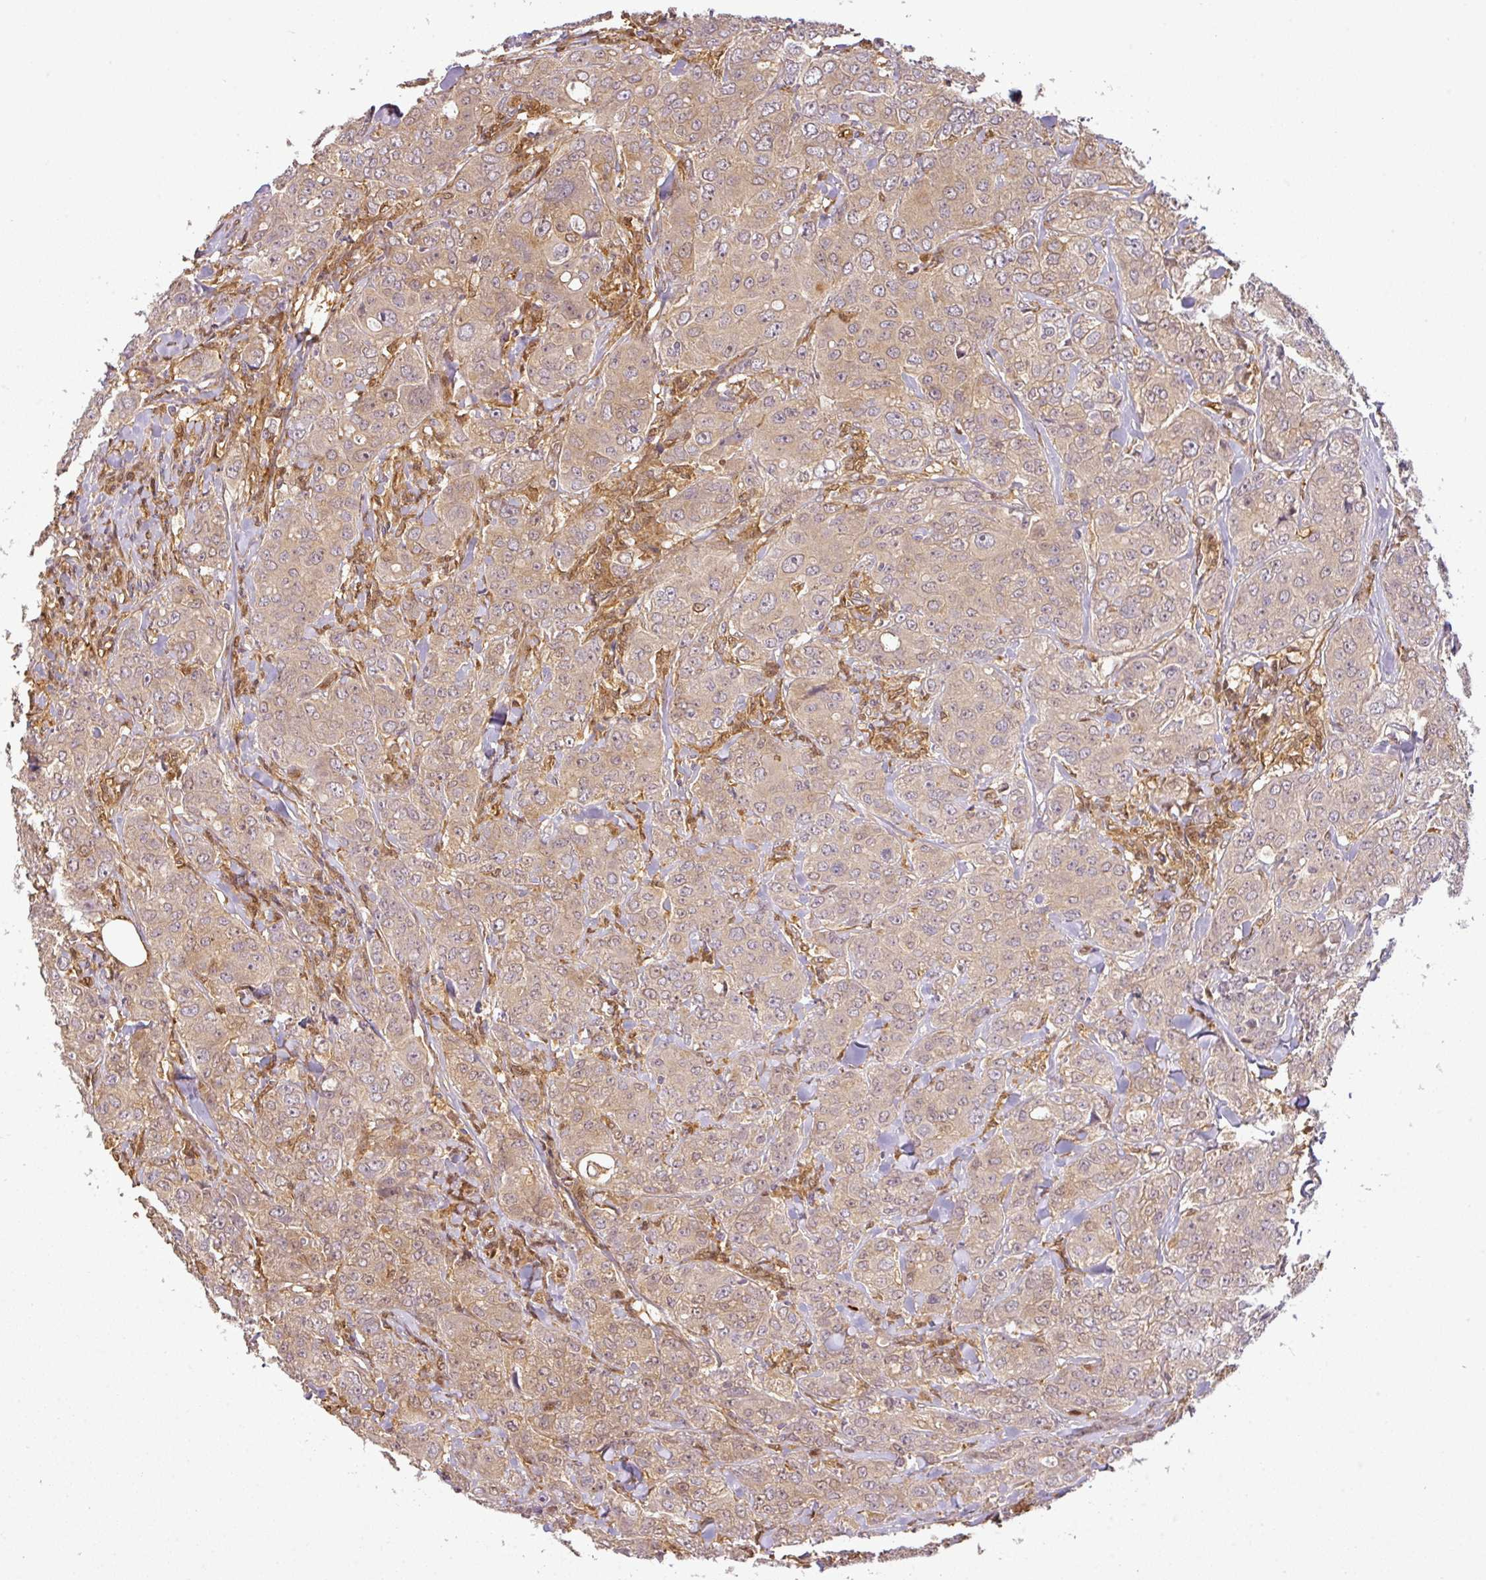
{"staining": {"intensity": "weak", "quantity": "25%-75%", "location": "cytoplasmic/membranous"}, "tissue": "breast cancer", "cell_type": "Tumor cells", "image_type": "cancer", "snomed": [{"axis": "morphology", "description": "Duct carcinoma"}, {"axis": "topography", "description": "Breast"}], "caption": "Immunohistochemistry (DAB) staining of breast cancer (infiltrating ductal carcinoma) demonstrates weak cytoplasmic/membranous protein expression in about 25%-75% of tumor cells.", "gene": "ANKRD18A", "patient": {"sex": "female", "age": 43}}